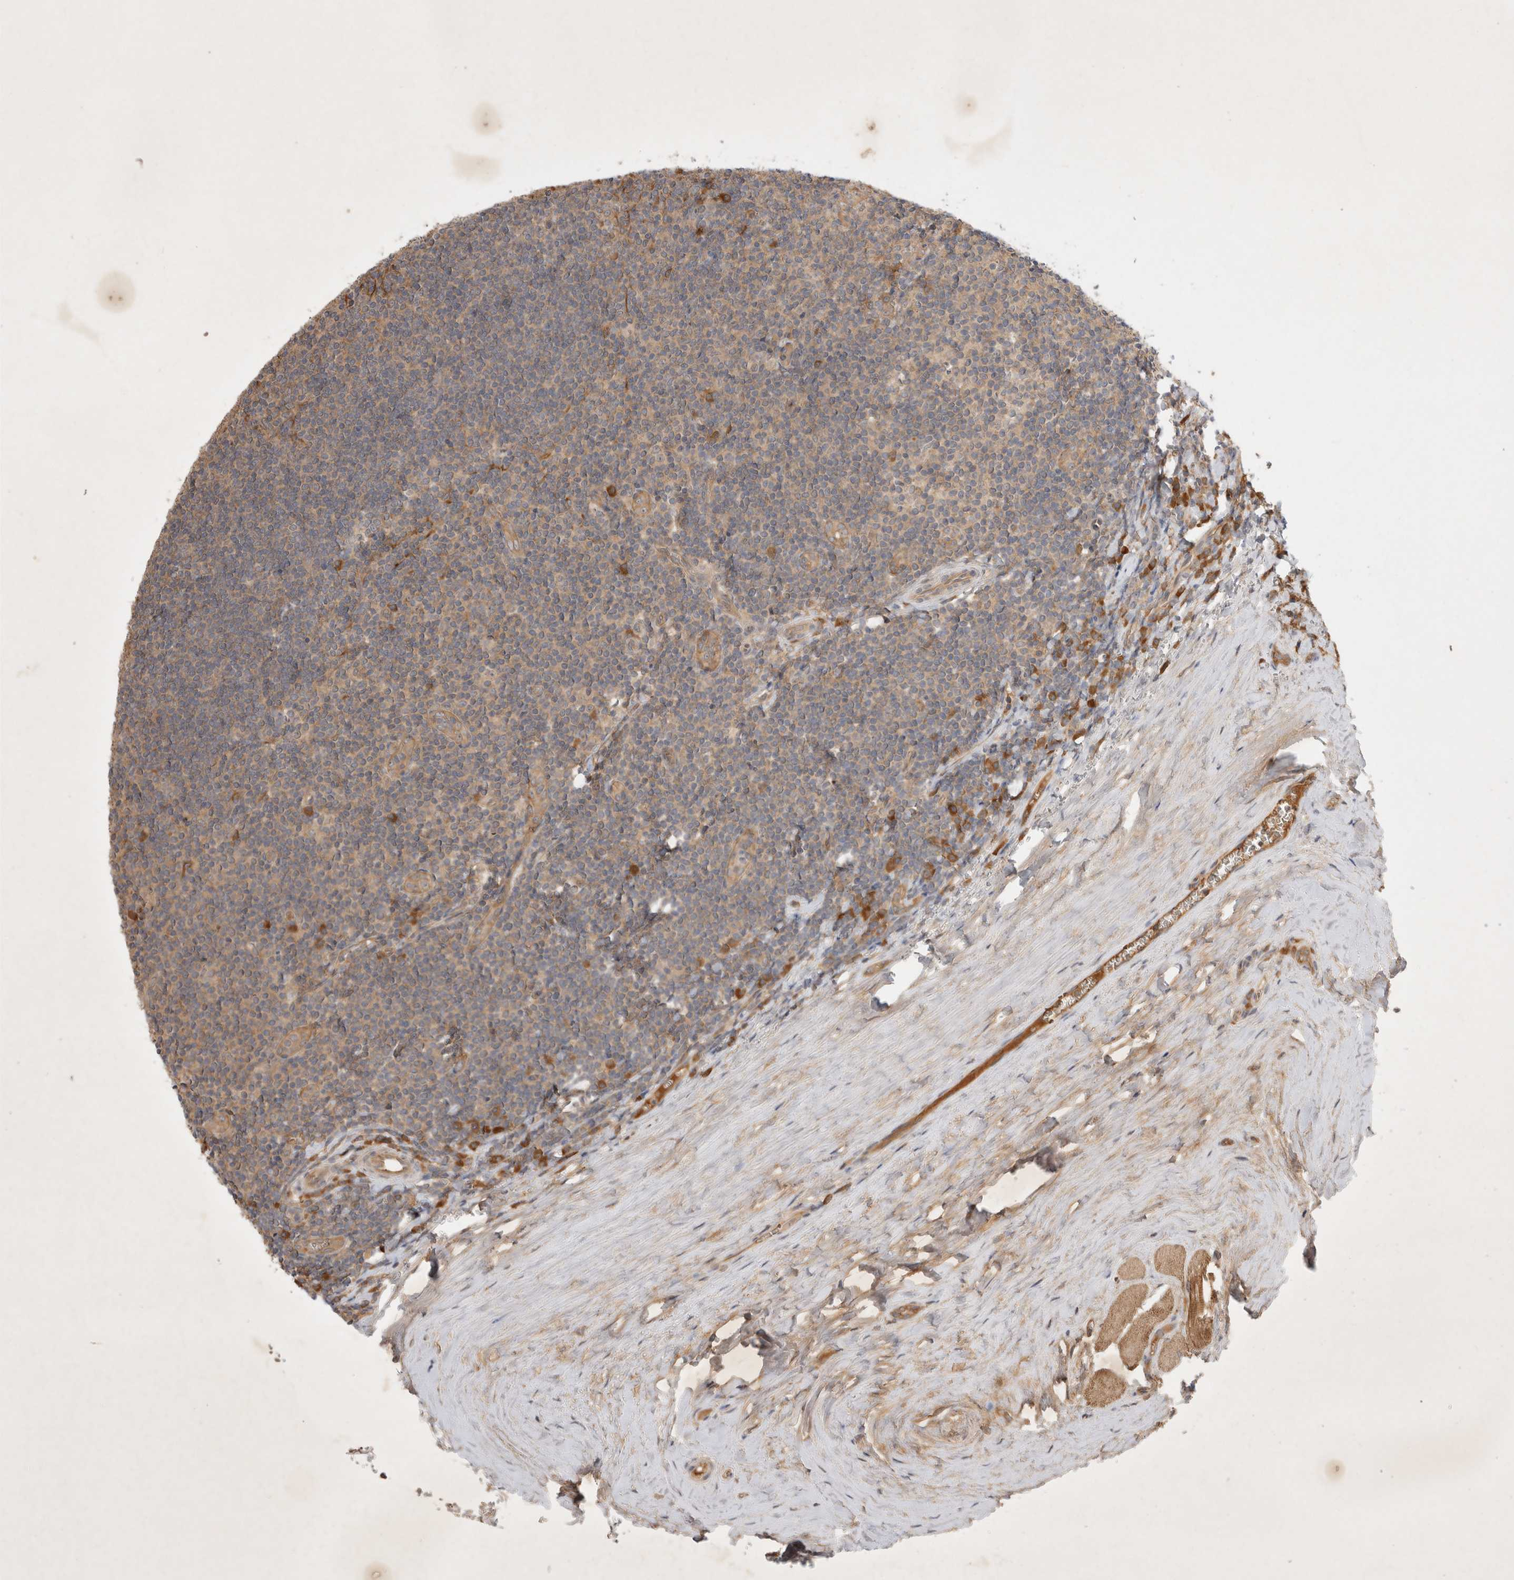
{"staining": {"intensity": "strong", "quantity": "<25%", "location": "cytoplasmic/membranous"}, "tissue": "tonsil", "cell_type": "Germinal center cells", "image_type": "normal", "snomed": [{"axis": "morphology", "description": "Normal tissue, NOS"}, {"axis": "topography", "description": "Tonsil"}], "caption": "Tonsil stained with a brown dye shows strong cytoplasmic/membranous positive positivity in about <25% of germinal center cells.", "gene": "YES1", "patient": {"sex": "male", "age": 27}}